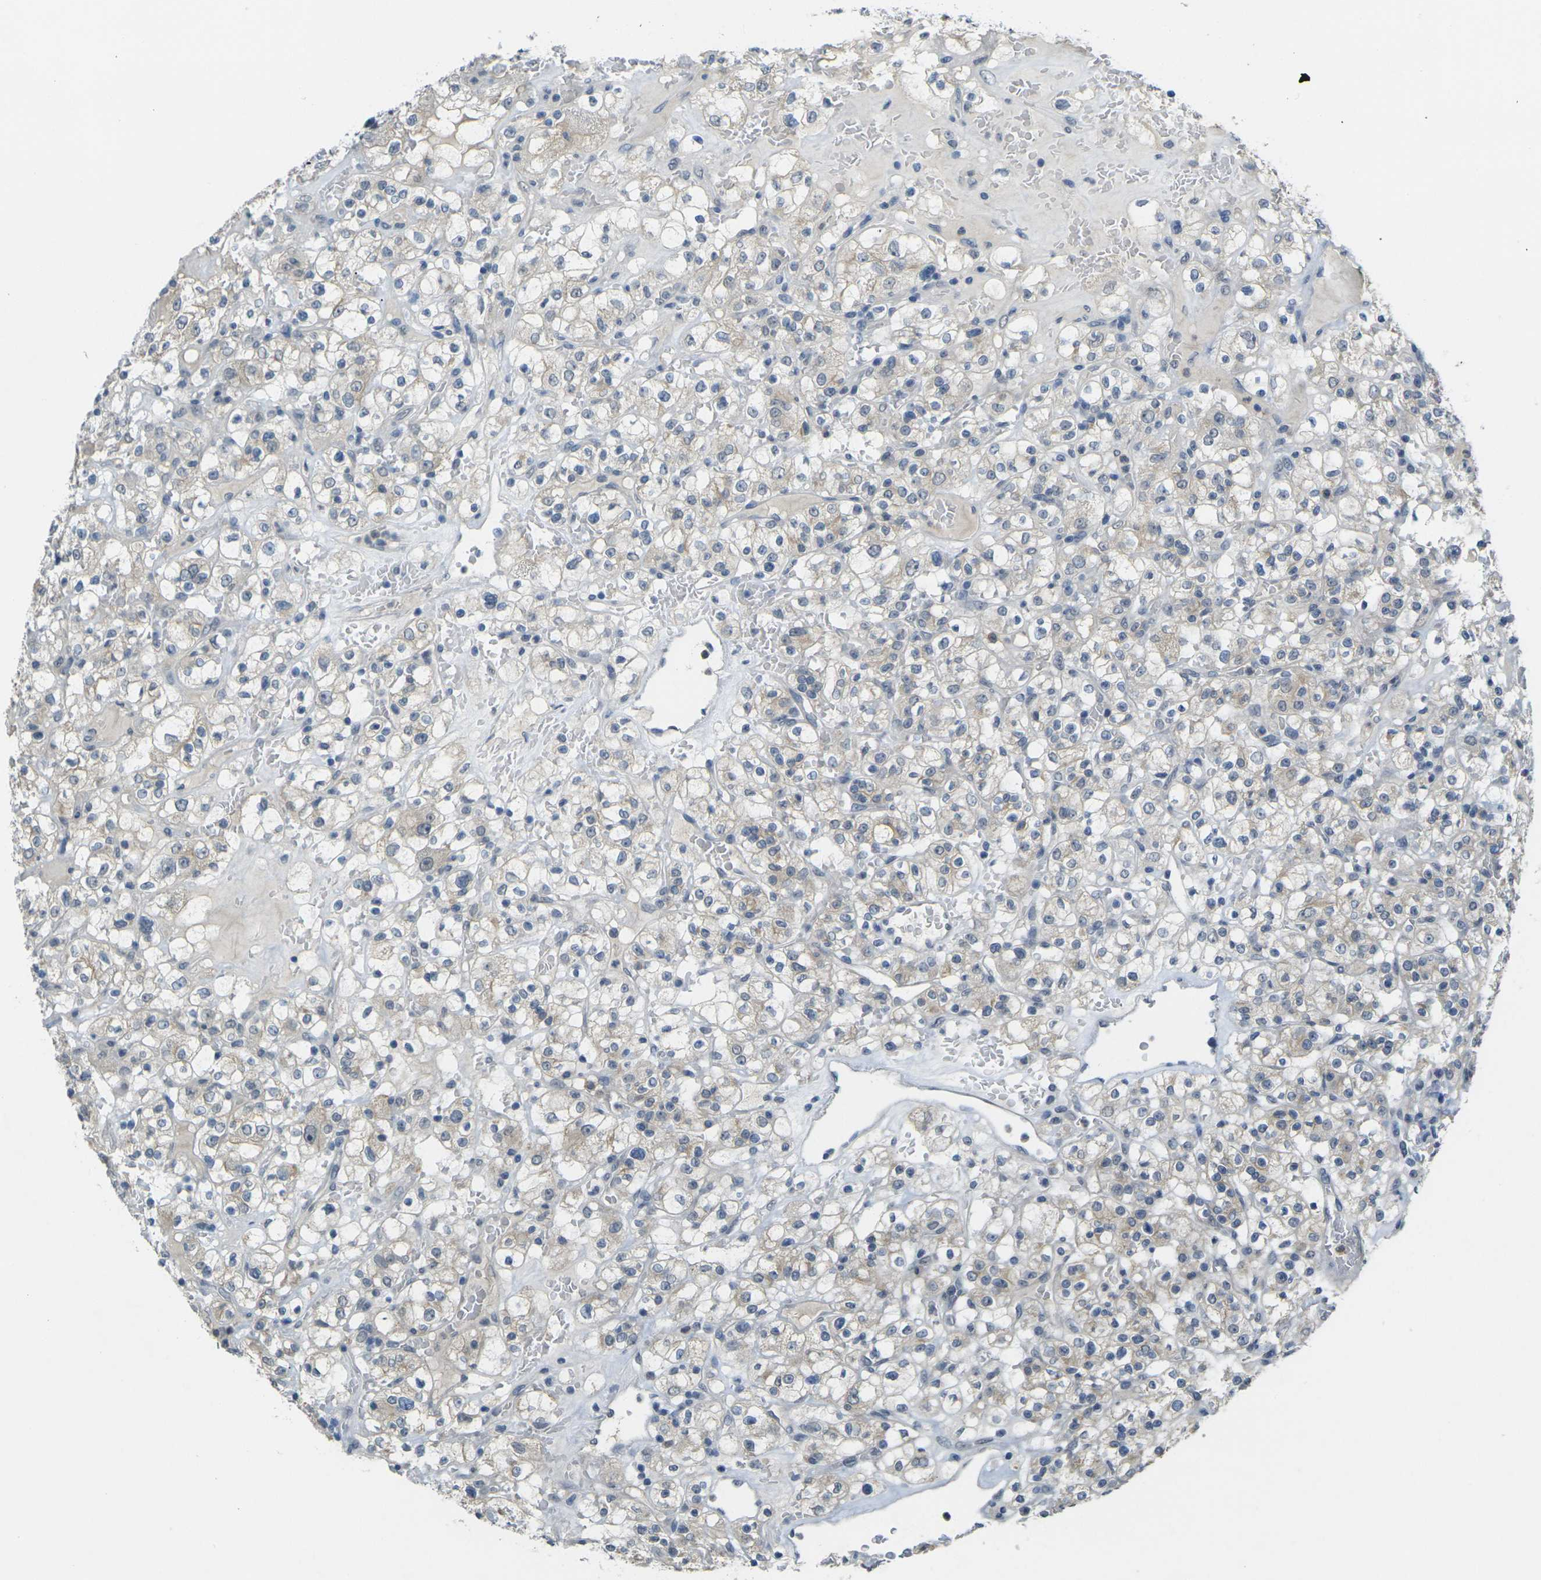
{"staining": {"intensity": "weak", "quantity": "25%-75%", "location": "cytoplasmic/membranous"}, "tissue": "renal cancer", "cell_type": "Tumor cells", "image_type": "cancer", "snomed": [{"axis": "morphology", "description": "Normal tissue, NOS"}, {"axis": "morphology", "description": "Adenocarcinoma, NOS"}, {"axis": "topography", "description": "Kidney"}], "caption": "Renal cancer (adenocarcinoma) stained for a protein (brown) shows weak cytoplasmic/membranous positive expression in about 25%-75% of tumor cells.", "gene": "SPTBN2", "patient": {"sex": "female", "age": 72}}